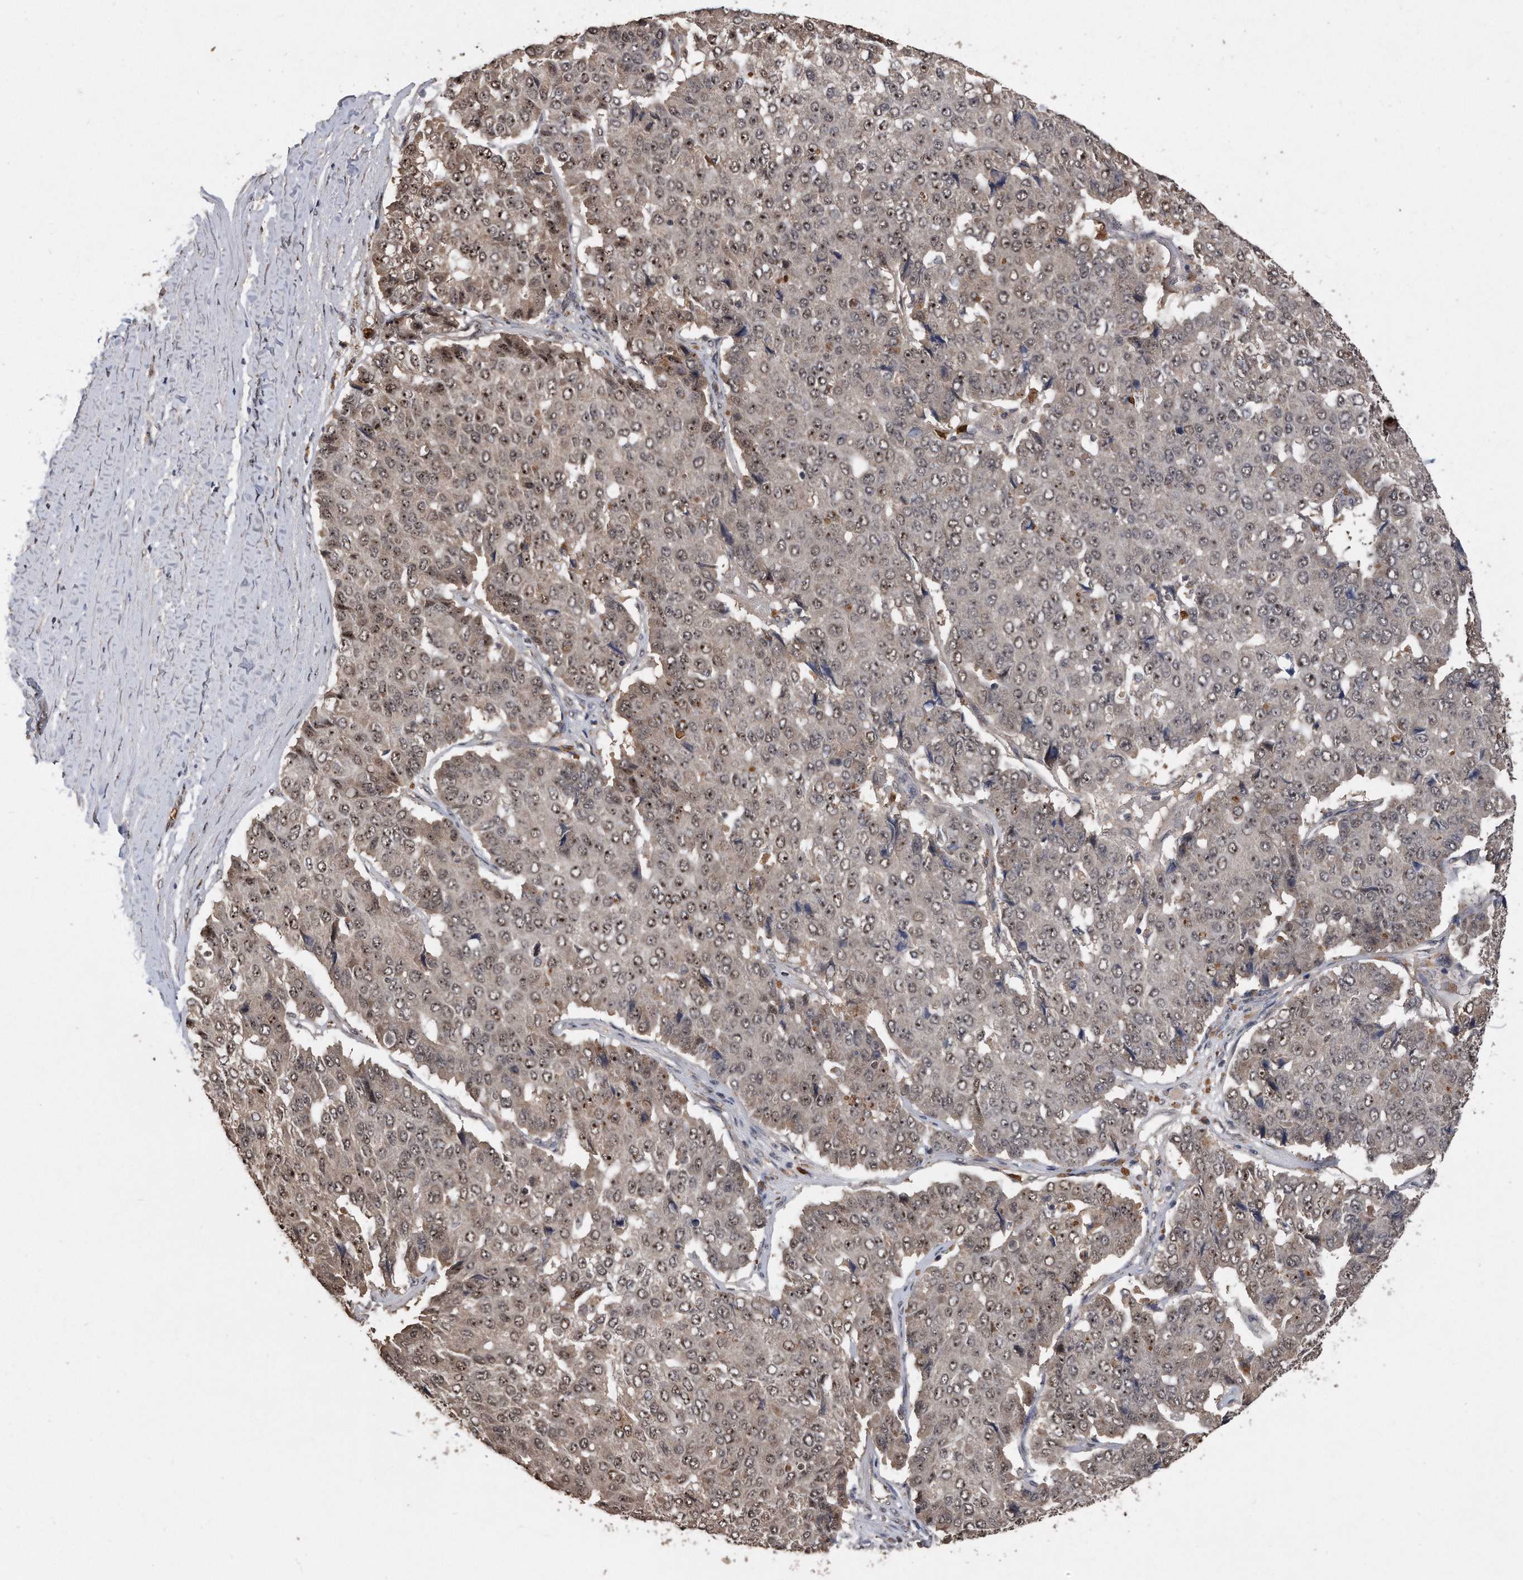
{"staining": {"intensity": "weak", "quantity": ">75%", "location": "nuclear"}, "tissue": "pancreatic cancer", "cell_type": "Tumor cells", "image_type": "cancer", "snomed": [{"axis": "morphology", "description": "Adenocarcinoma, NOS"}, {"axis": "topography", "description": "Pancreas"}], "caption": "Human adenocarcinoma (pancreatic) stained with a protein marker demonstrates weak staining in tumor cells.", "gene": "PELO", "patient": {"sex": "male", "age": 50}}